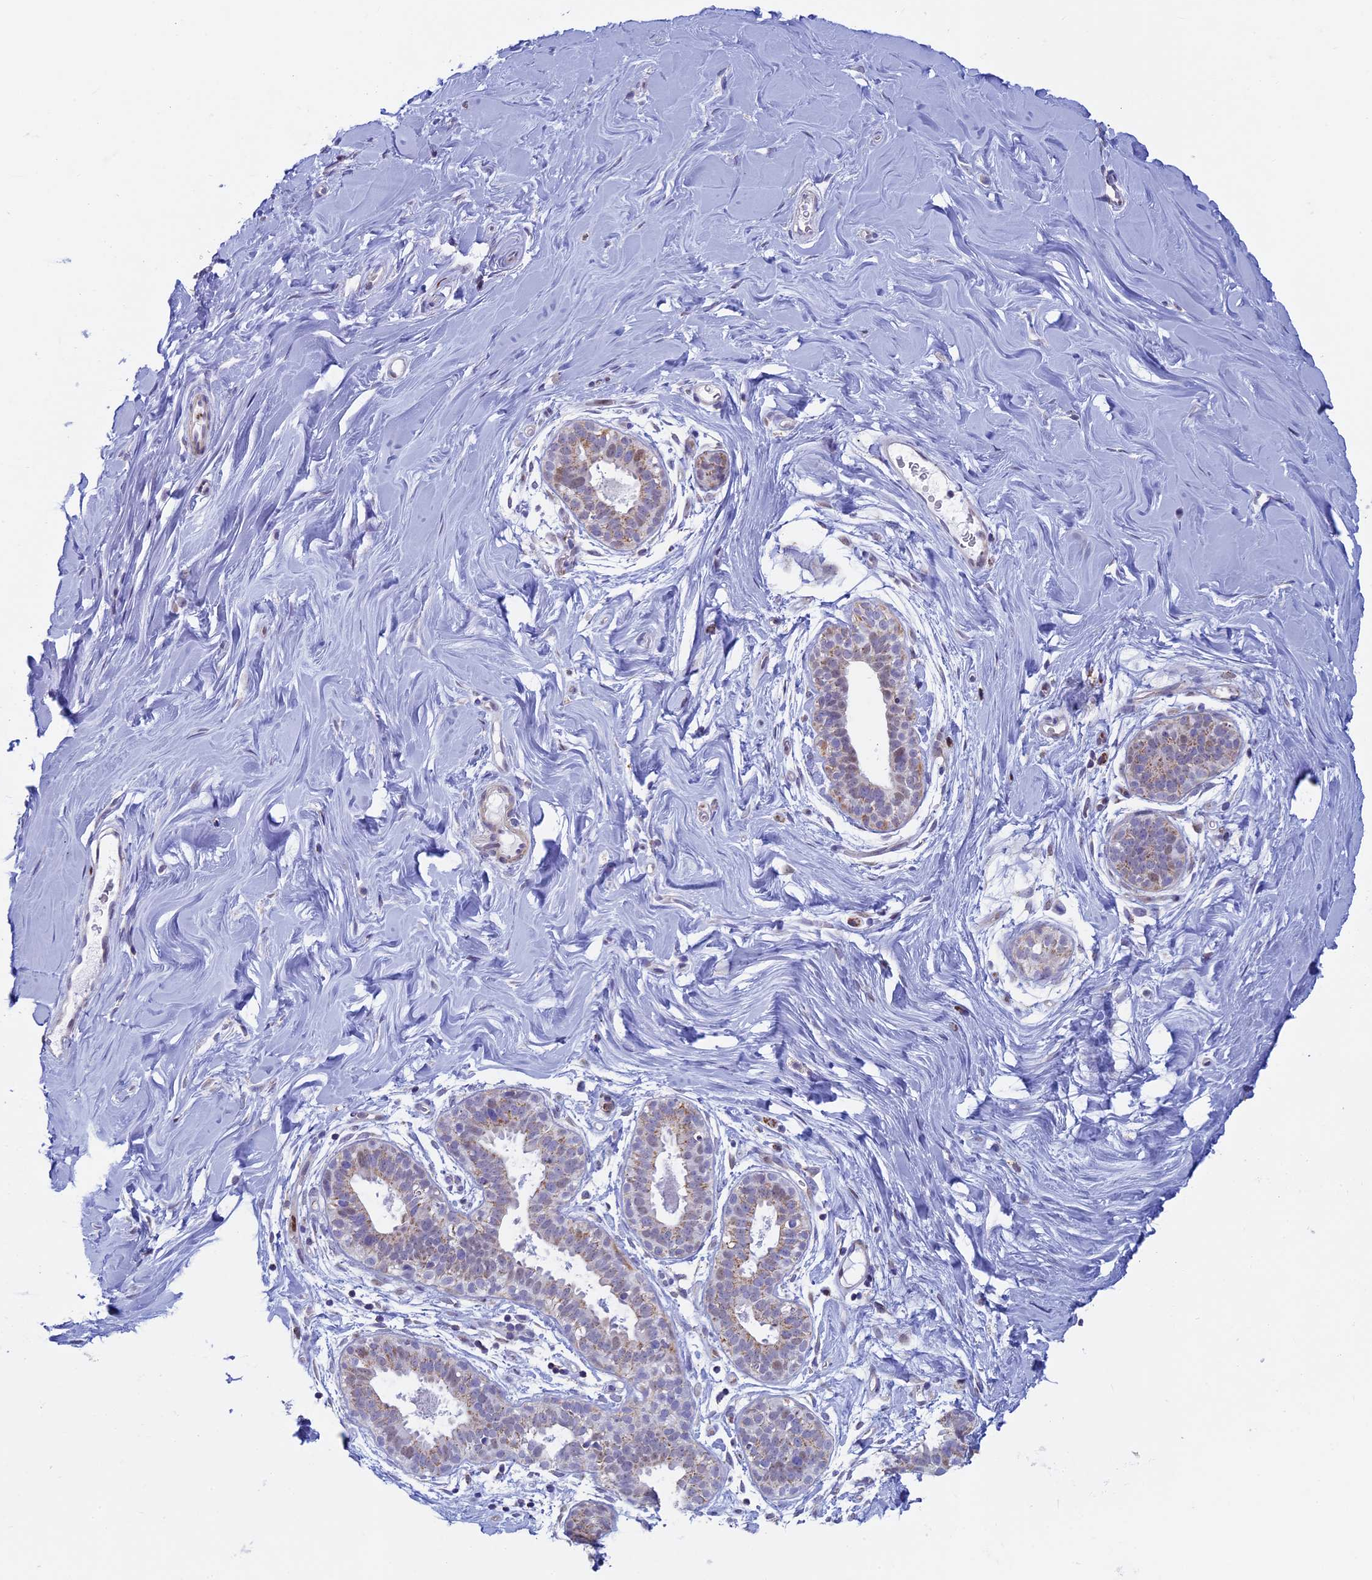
{"staining": {"intensity": "negative", "quantity": "none", "location": "none"}, "tissue": "adipose tissue", "cell_type": "Adipocytes", "image_type": "normal", "snomed": [{"axis": "morphology", "description": "Normal tissue, NOS"}, {"axis": "topography", "description": "Breast"}], "caption": "There is no significant positivity in adipocytes of adipose tissue. (Stains: DAB immunohistochemistry with hematoxylin counter stain, Microscopy: brightfield microscopy at high magnification).", "gene": "ACSS1", "patient": {"sex": "female", "age": 26}}